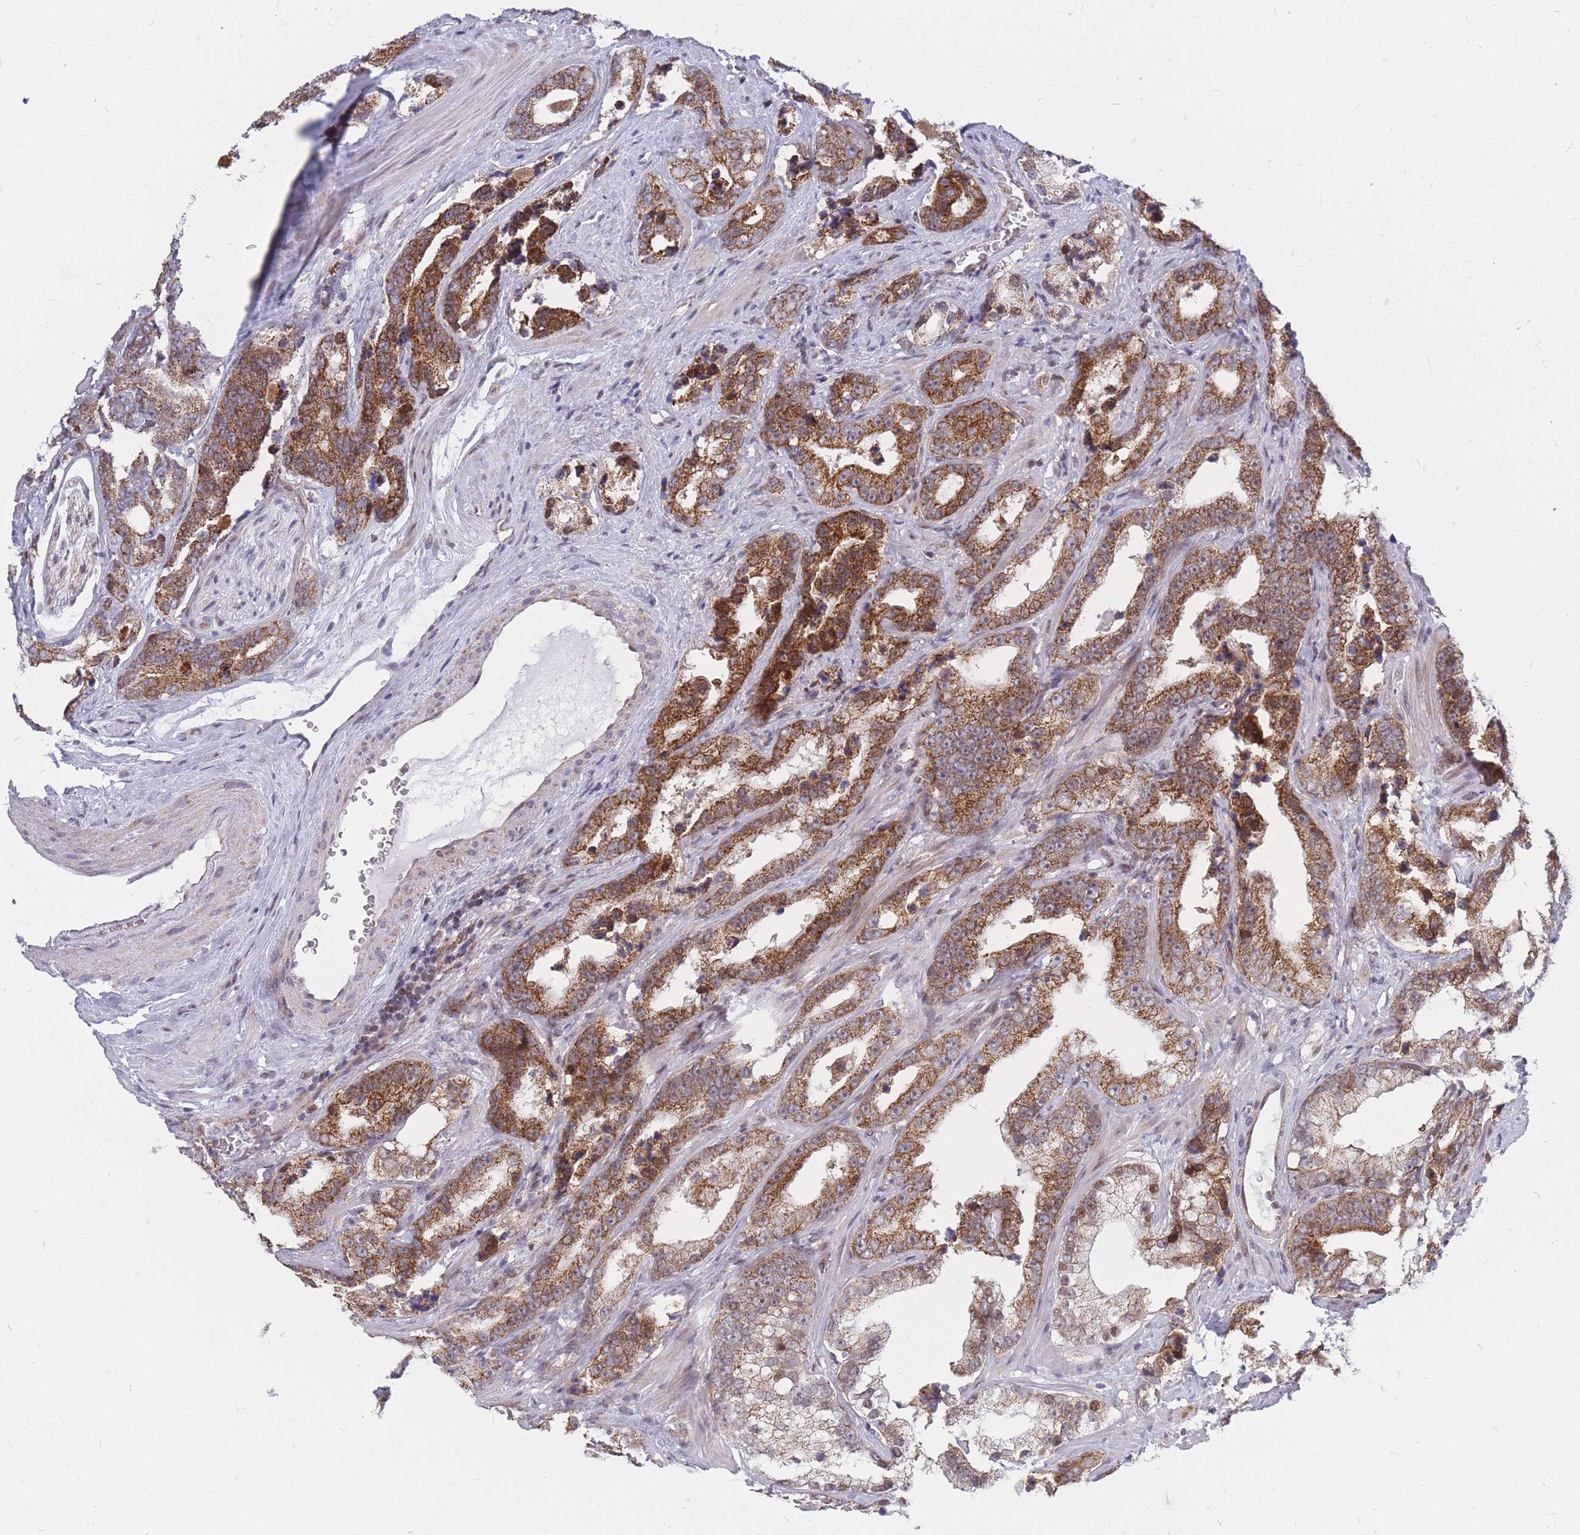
{"staining": {"intensity": "strong", "quantity": ">75%", "location": "cytoplasmic/membranous"}, "tissue": "prostate cancer", "cell_type": "Tumor cells", "image_type": "cancer", "snomed": [{"axis": "morphology", "description": "Adenocarcinoma, High grade"}, {"axis": "topography", "description": "Prostate"}], "caption": "Protein analysis of high-grade adenocarcinoma (prostate) tissue displays strong cytoplasmic/membranous positivity in about >75% of tumor cells.", "gene": "MOB4", "patient": {"sex": "male", "age": 62}}